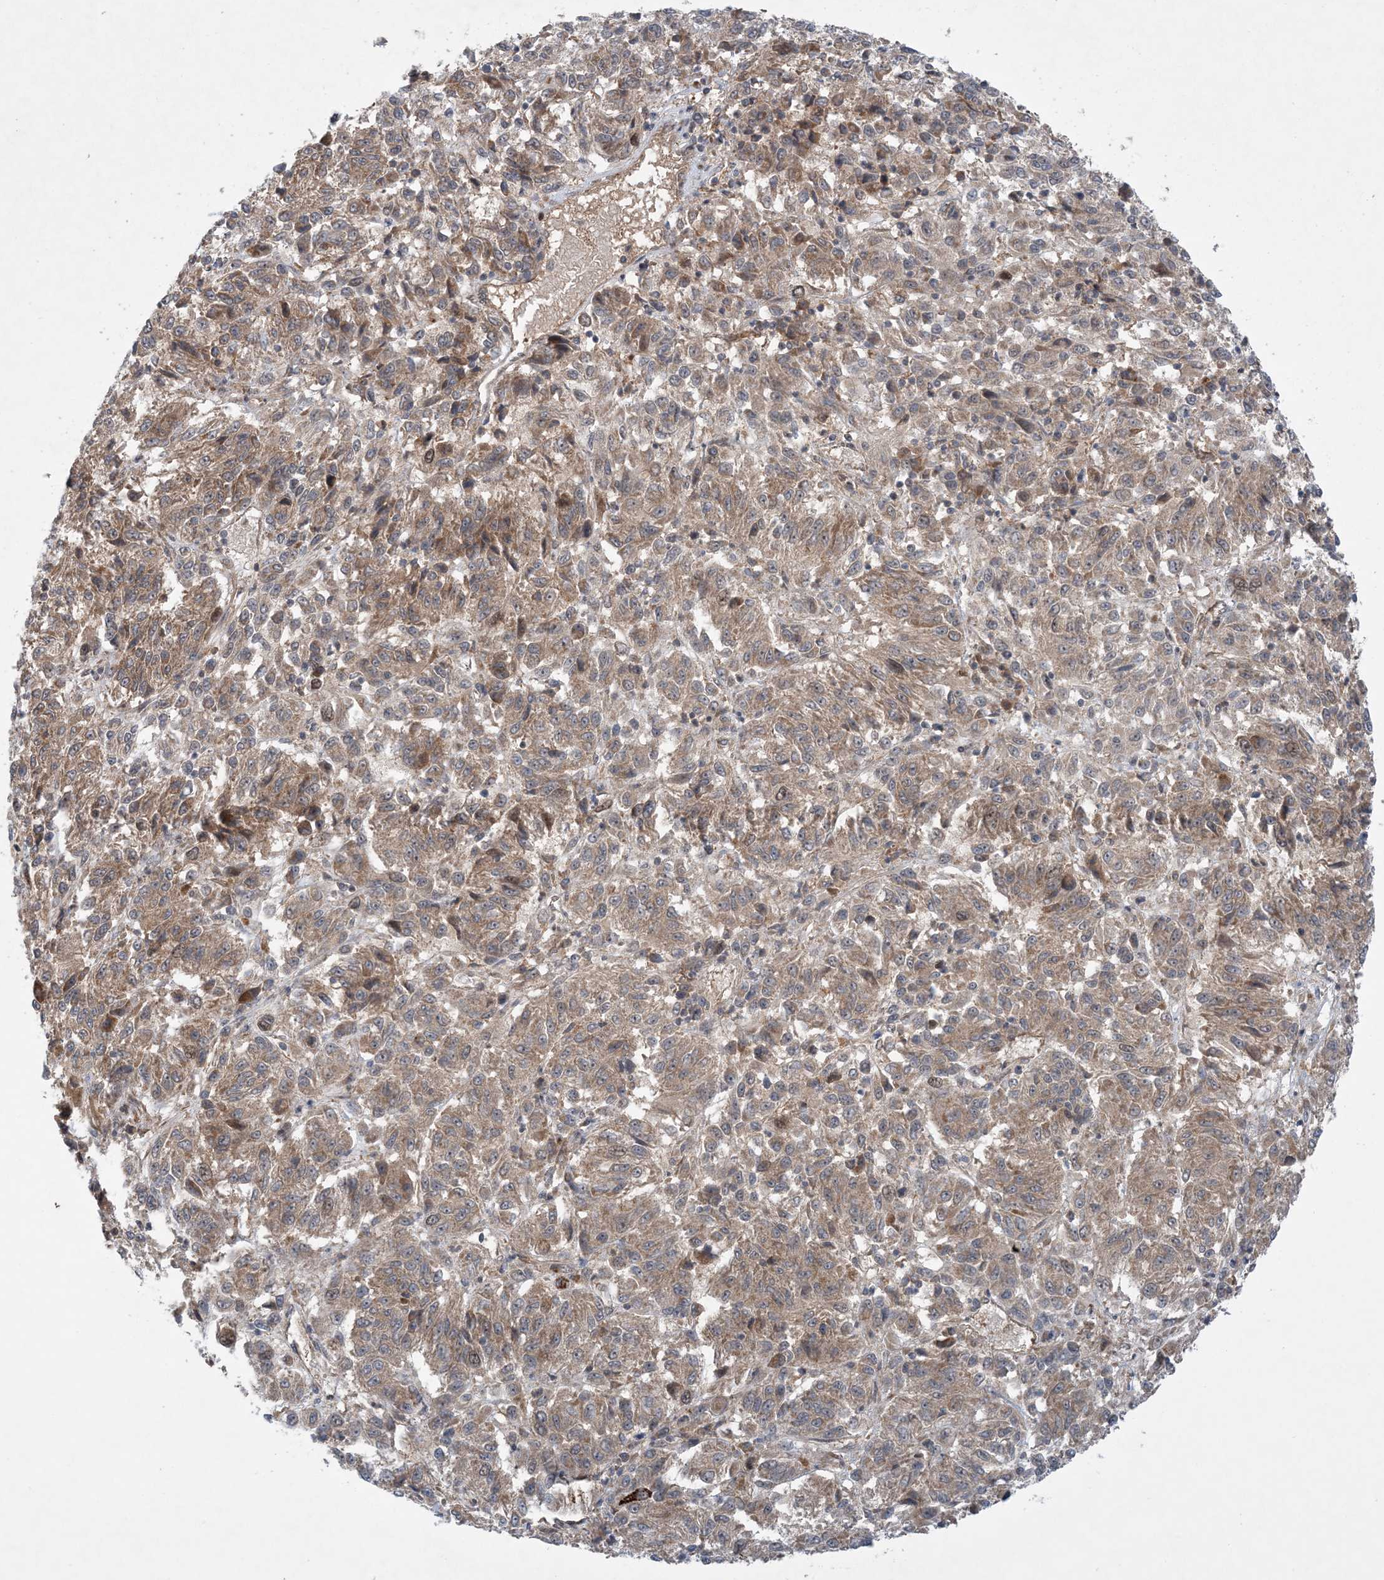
{"staining": {"intensity": "weak", "quantity": ">75%", "location": "cytoplasmic/membranous"}, "tissue": "melanoma", "cell_type": "Tumor cells", "image_type": "cancer", "snomed": [{"axis": "morphology", "description": "Malignant melanoma, Metastatic site"}, {"axis": "topography", "description": "Lung"}], "caption": "Immunohistochemistry (IHC) staining of malignant melanoma (metastatic site), which displays low levels of weak cytoplasmic/membranous staining in about >75% of tumor cells indicating weak cytoplasmic/membranous protein staining. The staining was performed using DAB (brown) for protein detection and nuclei were counterstained in hematoxylin (blue).", "gene": "HEMK1", "patient": {"sex": "male", "age": 64}}